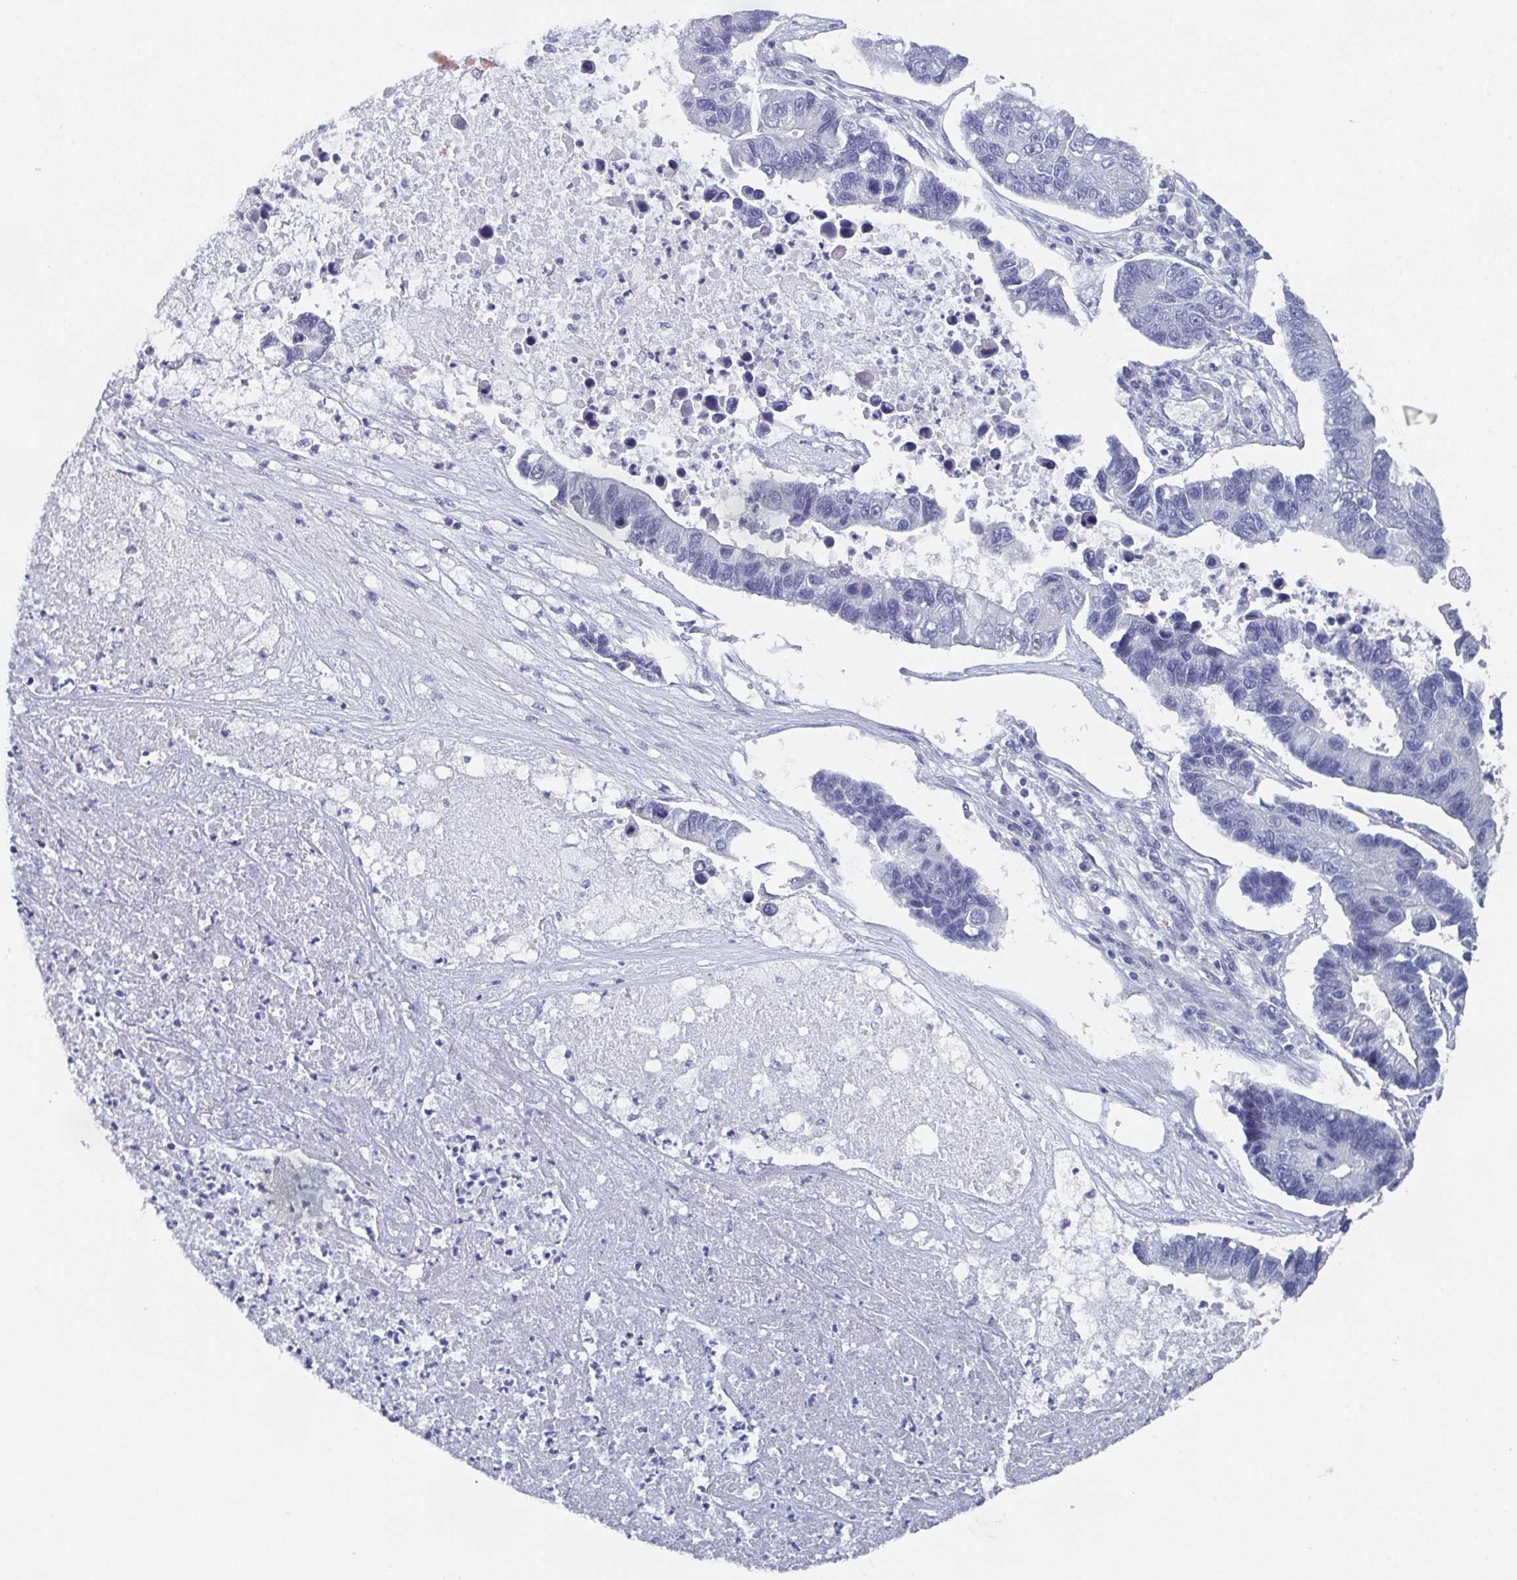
{"staining": {"intensity": "negative", "quantity": "none", "location": "none"}, "tissue": "lung cancer", "cell_type": "Tumor cells", "image_type": "cancer", "snomed": [{"axis": "morphology", "description": "Adenocarcinoma, NOS"}, {"axis": "topography", "description": "Bronchus"}, {"axis": "topography", "description": "Lung"}], "caption": "DAB (3,3'-diaminobenzidine) immunohistochemical staining of human adenocarcinoma (lung) shows no significant staining in tumor cells.", "gene": "DYDC2", "patient": {"sex": "female", "age": 51}}